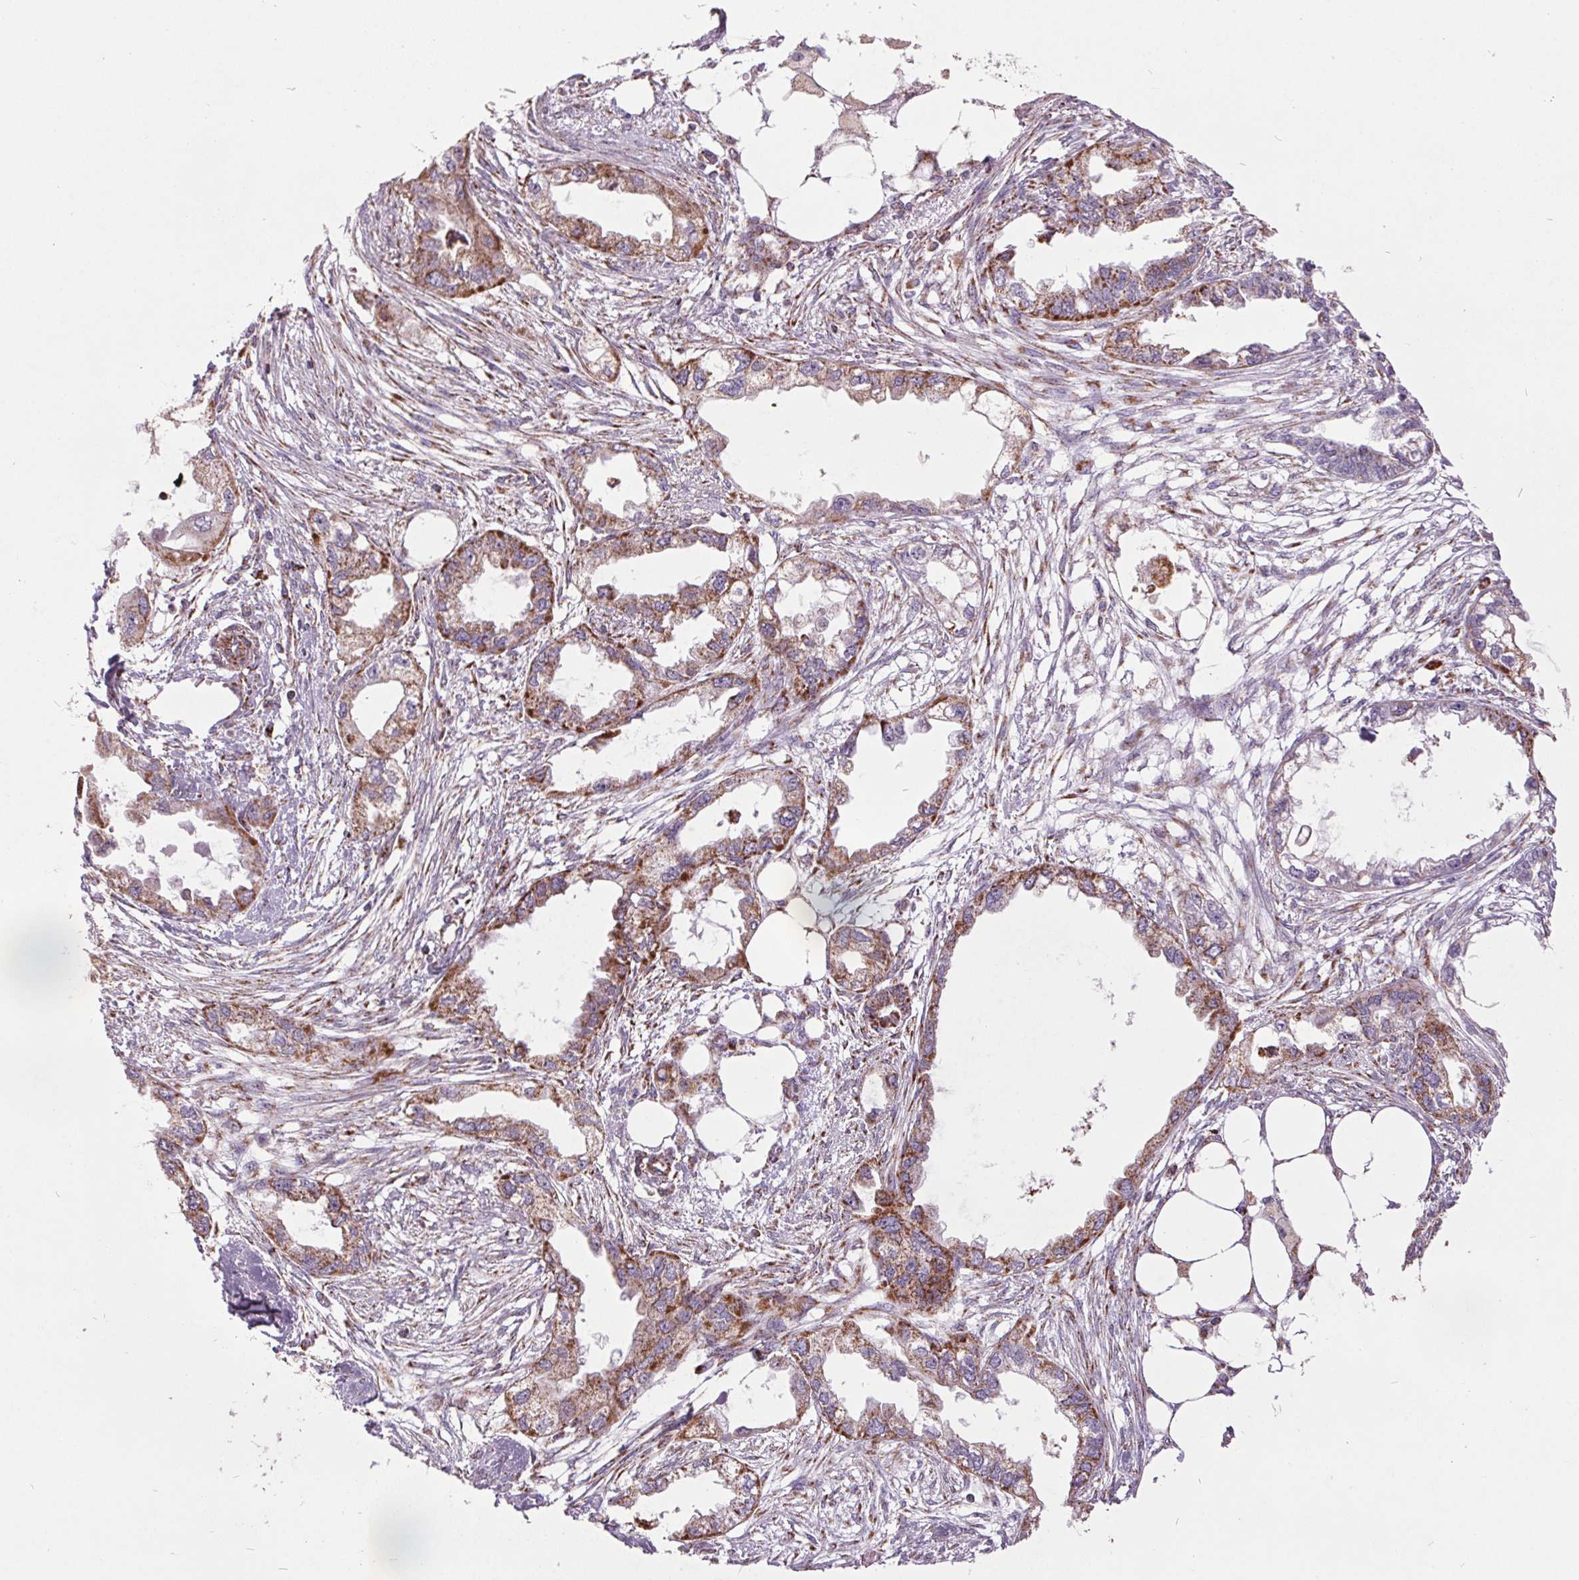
{"staining": {"intensity": "moderate", "quantity": ">75%", "location": "cytoplasmic/membranous"}, "tissue": "endometrial cancer", "cell_type": "Tumor cells", "image_type": "cancer", "snomed": [{"axis": "morphology", "description": "Adenocarcinoma, NOS"}, {"axis": "morphology", "description": "Adenocarcinoma, metastatic, NOS"}, {"axis": "topography", "description": "Adipose tissue"}, {"axis": "topography", "description": "Endometrium"}], "caption": "This micrograph exhibits endometrial cancer (adenocarcinoma) stained with immunohistochemistry to label a protein in brown. The cytoplasmic/membranous of tumor cells show moderate positivity for the protein. Nuclei are counter-stained blue.", "gene": "NDUFS6", "patient": {"sex": "female", "age": 67}}